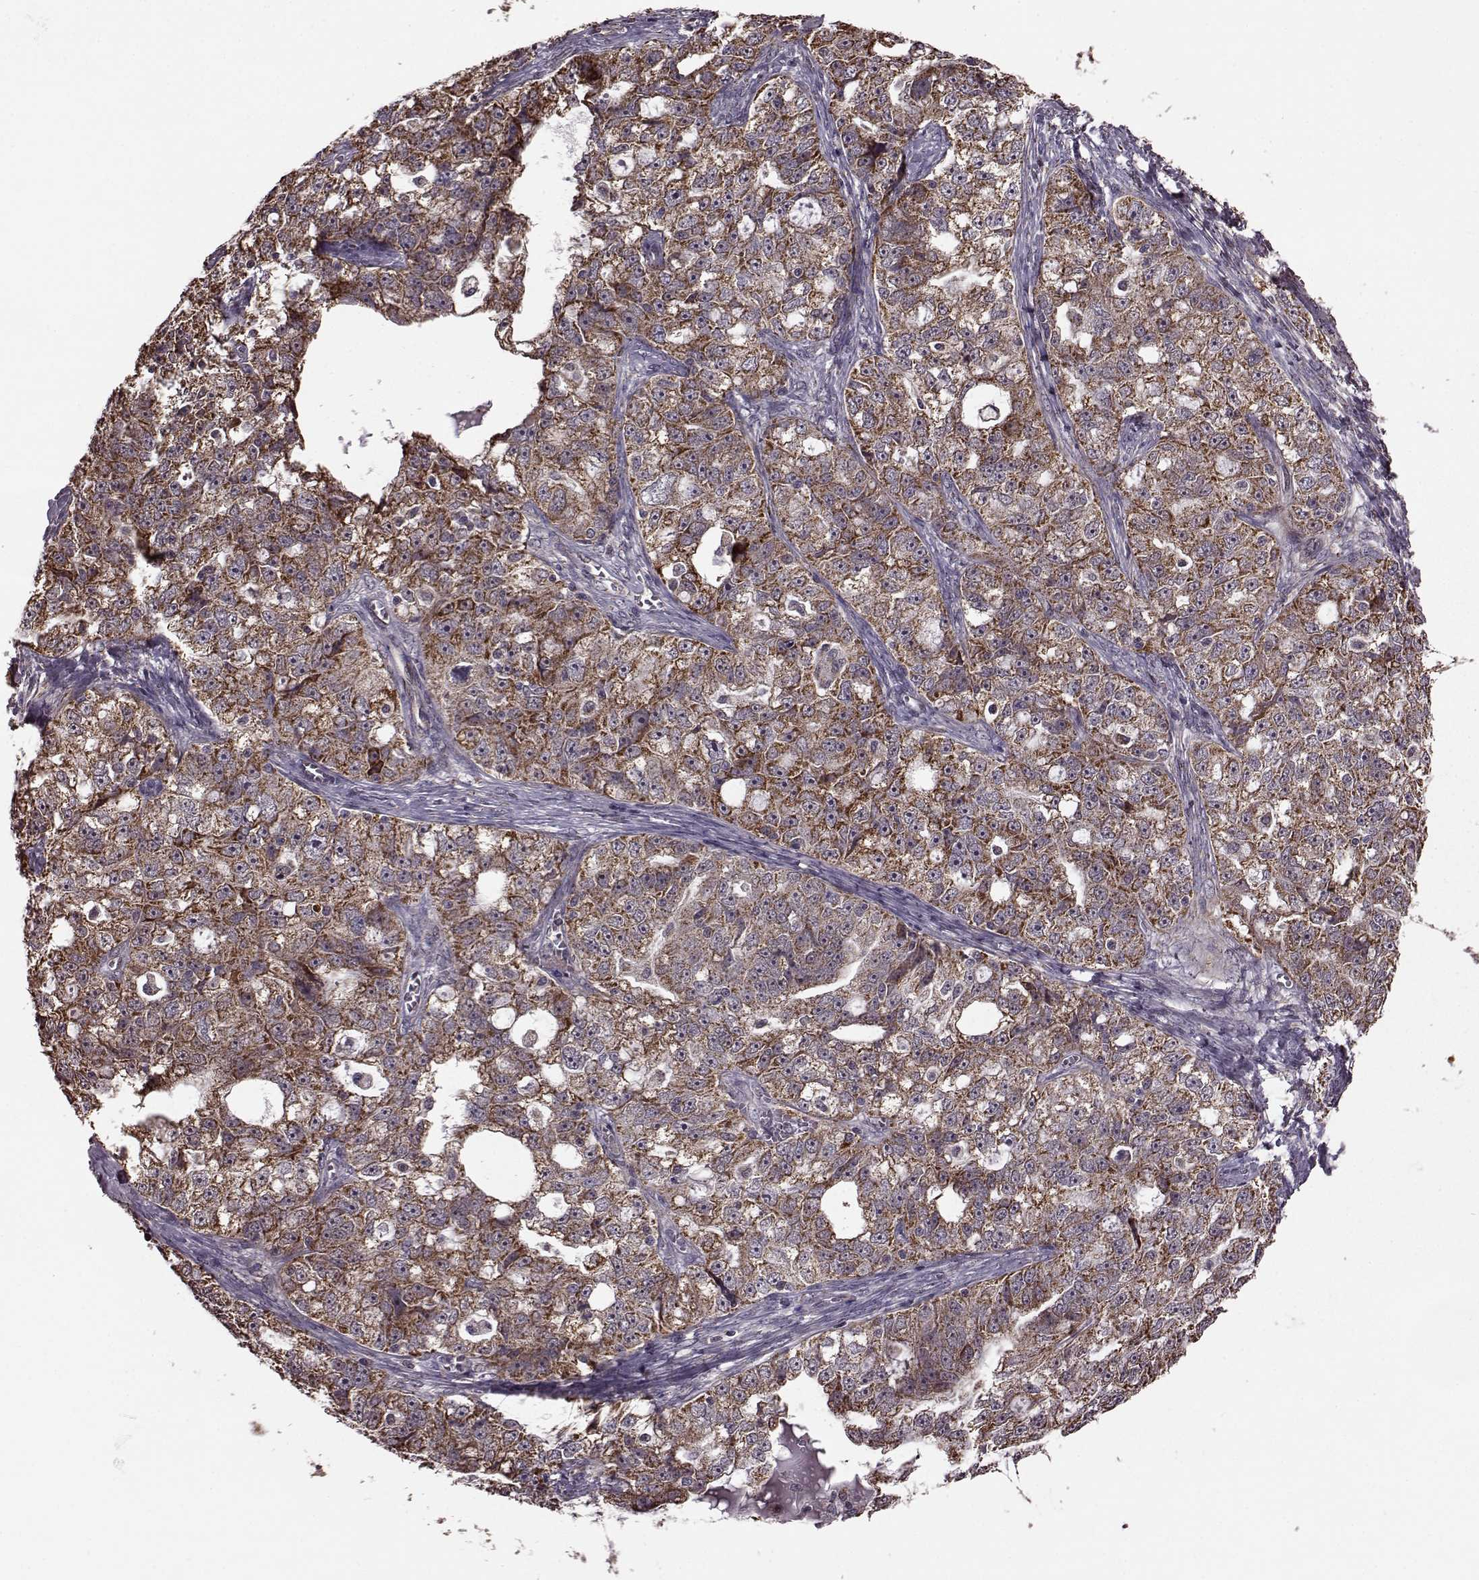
{"staining": {"intensity": "strong", "quantity": ">75%", "location": "cytoplasmic/membranous"}, "tissue": "ovarian cancer", "cell_type": "Tumor cells", "image_type": "cancer", "snomed": [{"axis": "morphology", "description": "Cystadenocarcinoma, serous, NOS"}, {"axis": "topography", "description": "Ovary"}], "caption": "This is a histology image of IHC staining of ovarian serous cystadenocarcinoma, which shows strong positivity in the cytoplasmic/membranous of tumor cells.", "gene": "PUDP", "patient": {"sex": "female", "age": 51}}